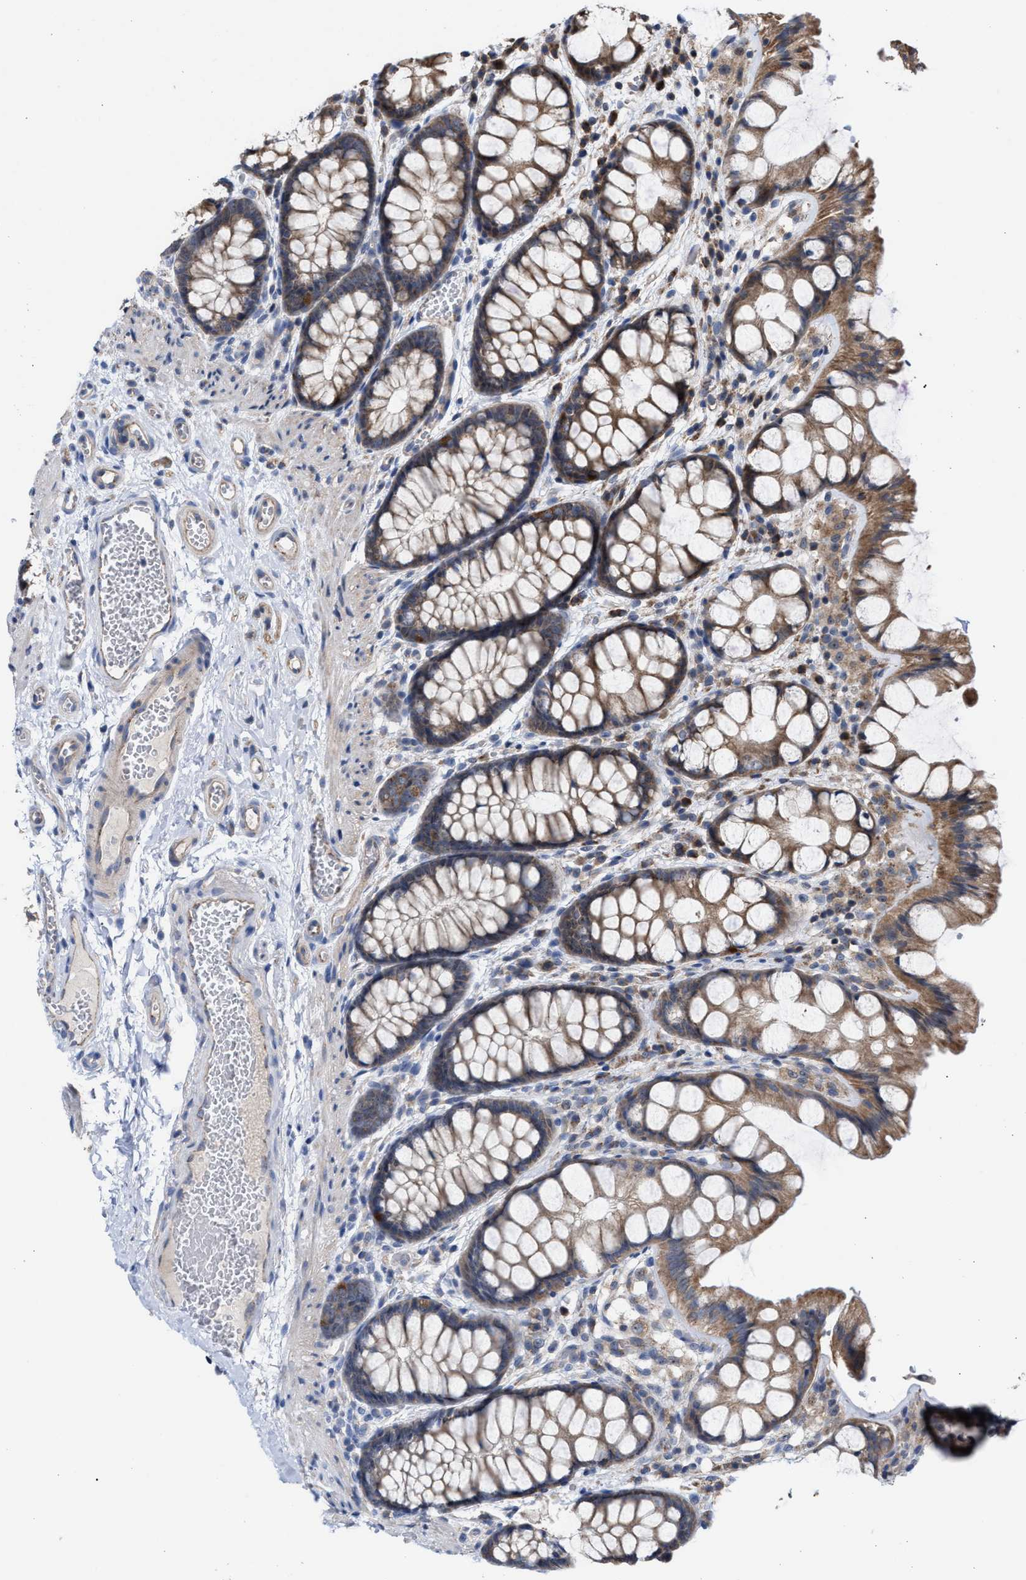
{"staining": {"intensity": "moderate", "quantity": ">75%", "location": "cytoplasmic/membranous"}, "tissue": "colon", "cell_type": "Endothelial cells", "image_type": "normal", "snomed": [{"axis": "morphology", "description": "Normal tissue, NOS"}, {"axis": "topography", "description": "Colon"}], "caption": "Protein expression analysis of normal colon exhibits moderate cytoplasmic/membranous expression in approximately >75% of endothelial cells.", "gene": "EXOSC2", "patient": {"sex": "male", "age": 47}}